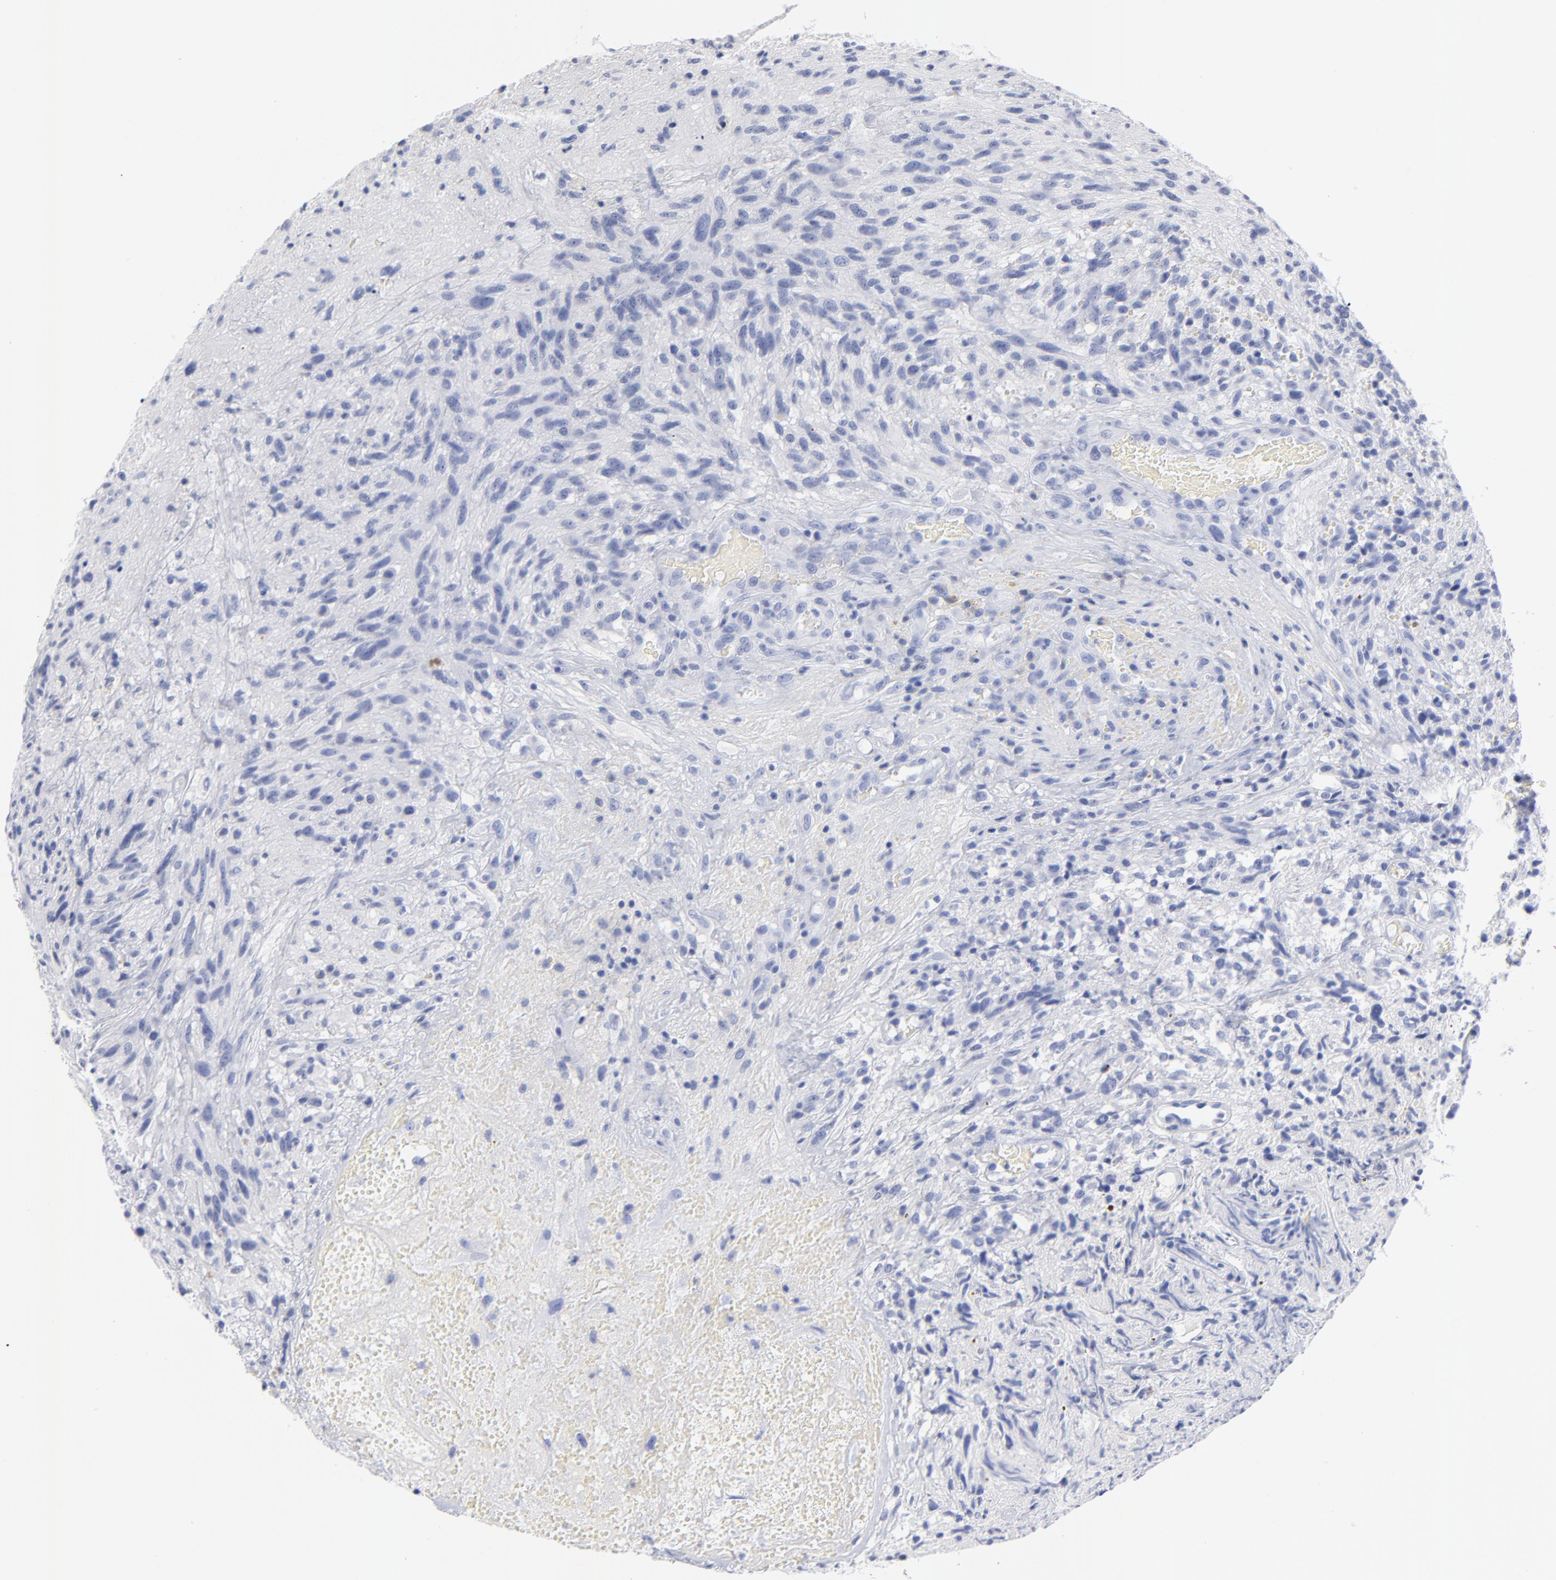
{"staining": {"intensity": "negative", "quantity": "none", "location": "none"}, "tissue": "glioma", "cell_type": "Tumor cells", "image_type": "cancer", "snomed": [{"axis": "morphology", "description": "Normal tissue, NOS"}, {"axis": "morphology", "description": "Glioma, malignant, High grade"}, {"axis": "topography", "description": "Cerebral cortex"}], "caption": "Immunohistochemistry micrograph of neoplastic tissue: human malignant glioma (high-grade) stained with DAB (3,3'-diaminobenzidine) exhibits no significant protein positivity in tumor cells.", "gene": "ACY1", "patient": {"sex": "male", "age": 75}}